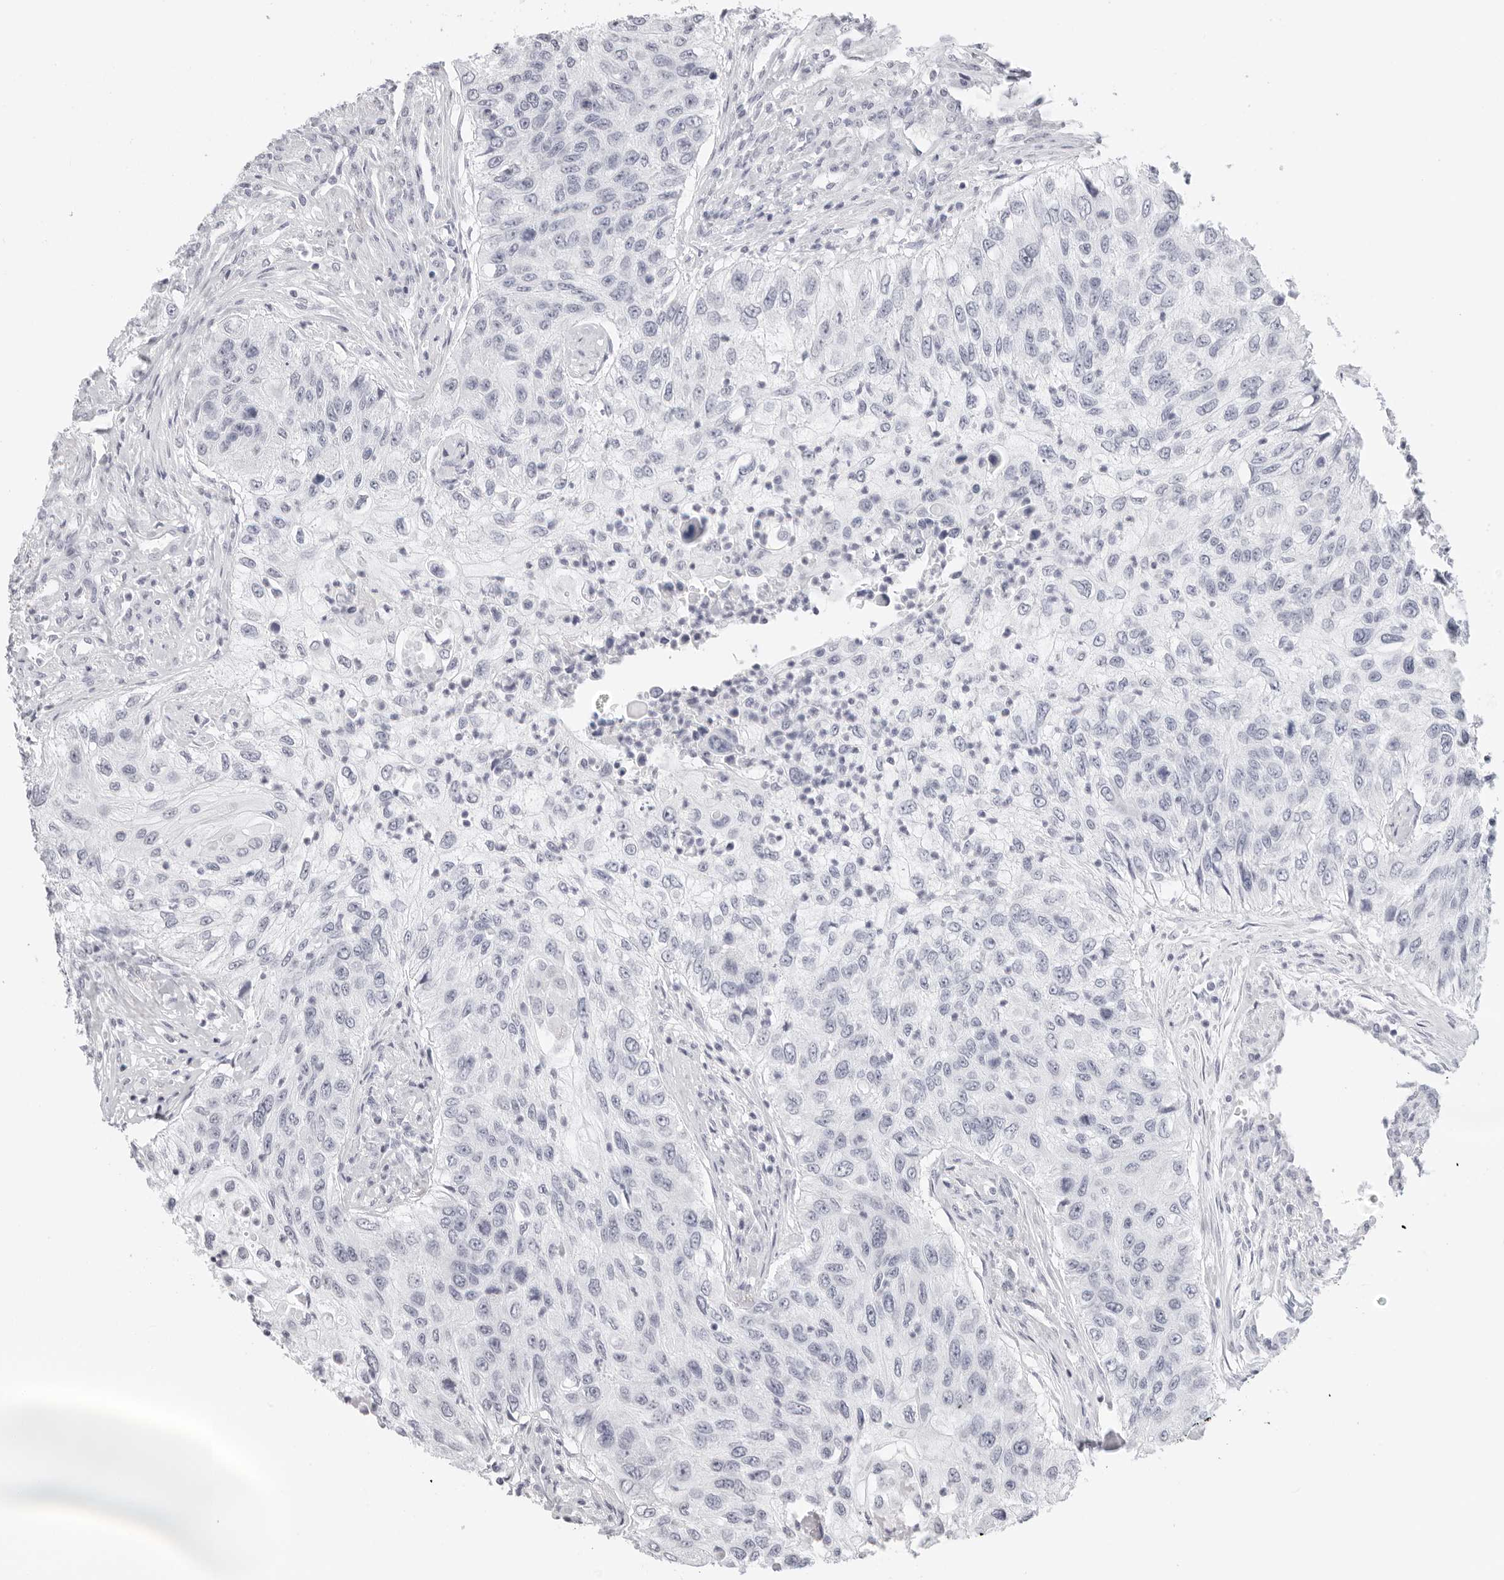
{"staining": {"intensity": "negative", "quantity": "none", "location": "none"}, "tissue": "urothelial cancer", "cell_type": "Tumor cells", "image_type": "cancer", "snomed": [{"axis": "morphology", "description": "Urothelial carcinoma, High grade"}, {"axis": "topography", "description": "Urinary bladder"}], "caption": "High power microscopy photomicrograph of an immunohistochemistry (IHC) histopathology image of urothelial cancer, revealing no significant expression in tumor cells. The staining is performed using DAB (3,3'-diaminobenzidine) brown chromogen with nuclei counter-stained in using hematoxylin.", "gene": "AGMAT", "patient": {"sex": "female", "age": 60}}